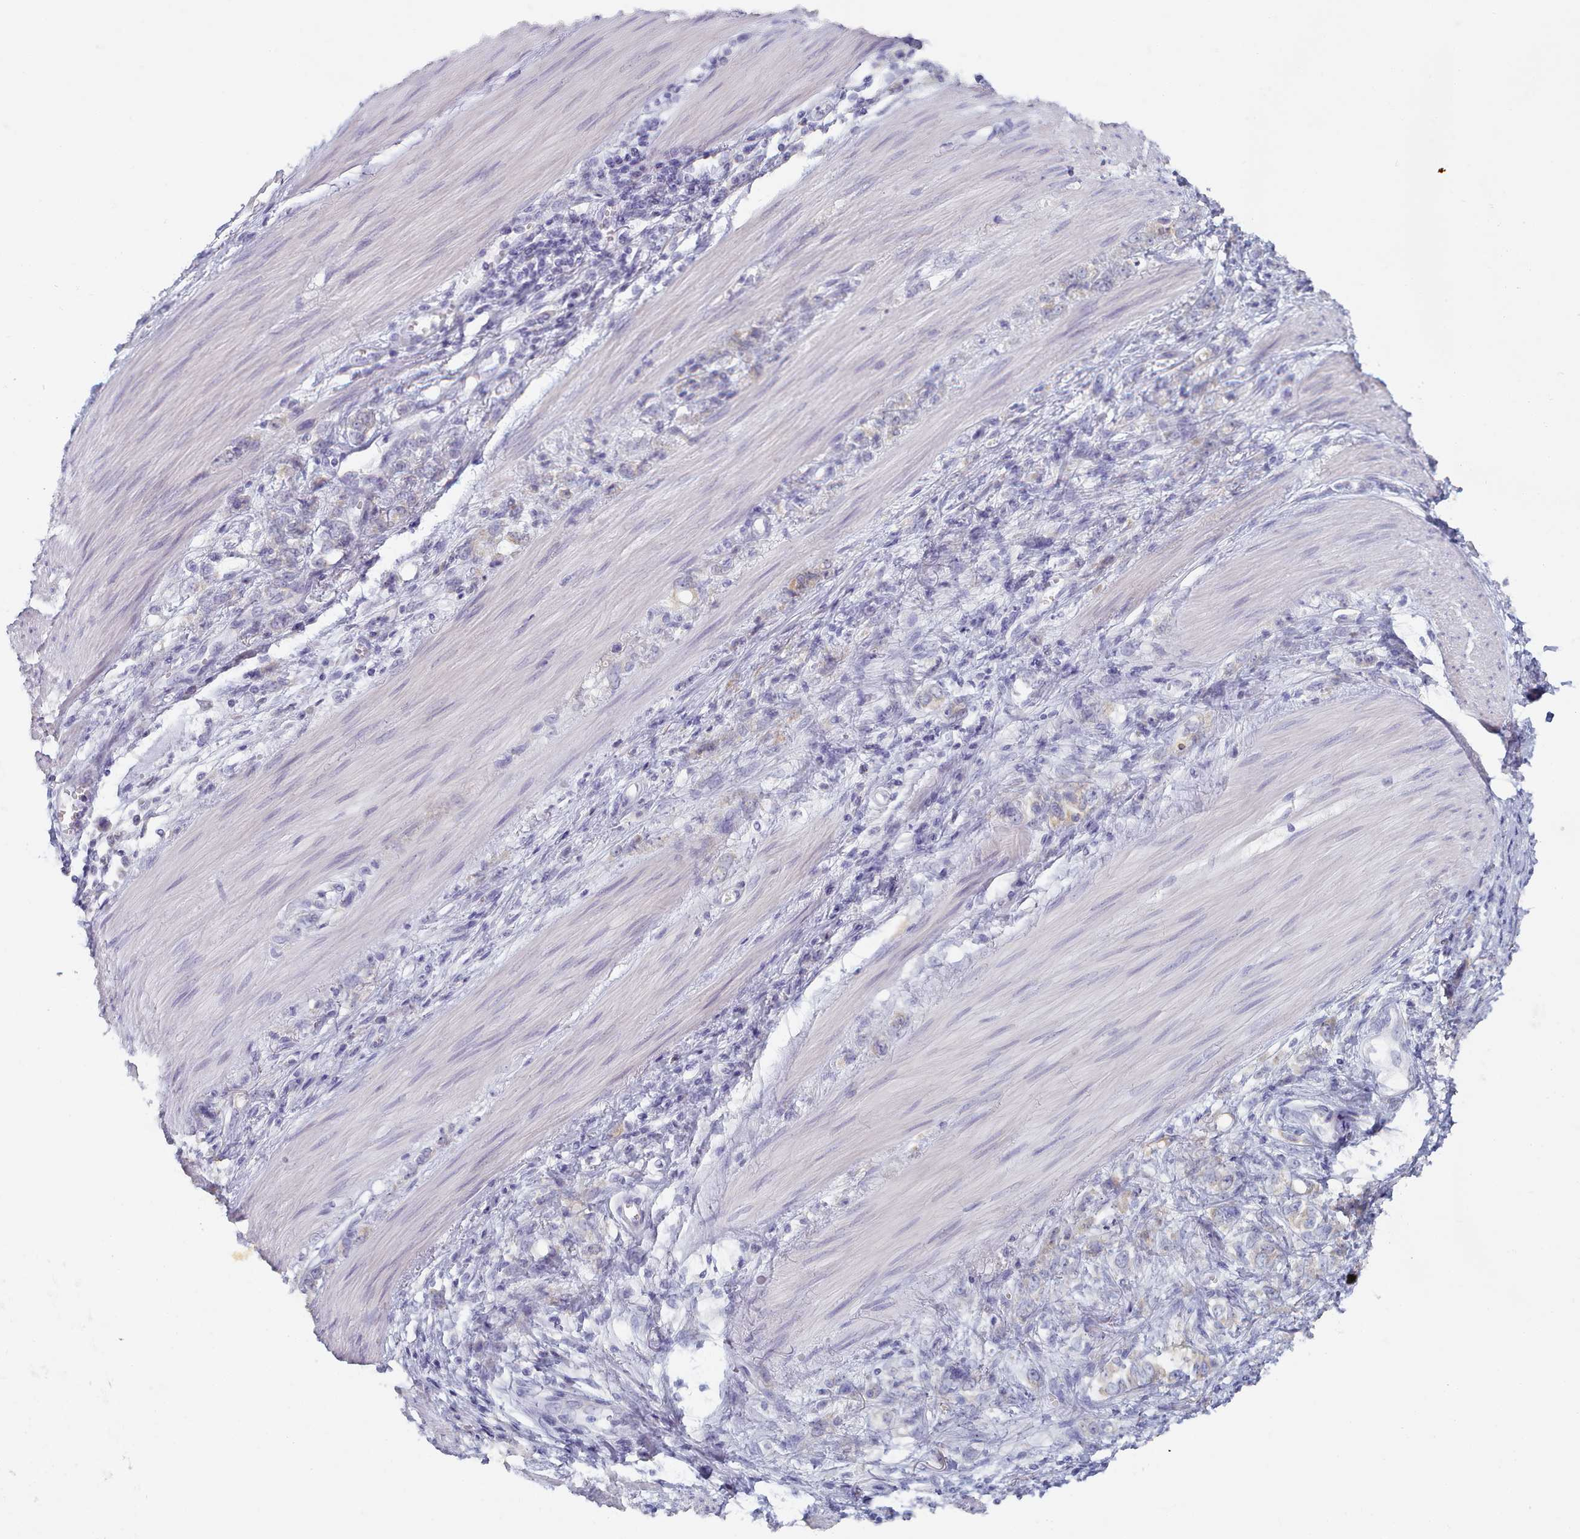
{"staining": {"intensity": "weak", "quantity": "25%-75%", "location": "cytoplasmic/membranous"}, "tissue": "stomach cancer", "cell_type": "Tumor cells", "image_type": "cancer", "snomed": [{"axis": "morphology", "description": "Adenocarcinoma, NOS"}, {"axis": "topography", "description": "Stomach"}], "caption": "Human stomach cancer stained with a brown dye demonstrates weak cytoplasmic/membranous positive positivity in approximately 25%-75% of tumor cells.", "gene": "TYW1B", "patient": {"sex": "female", "age": 76}}